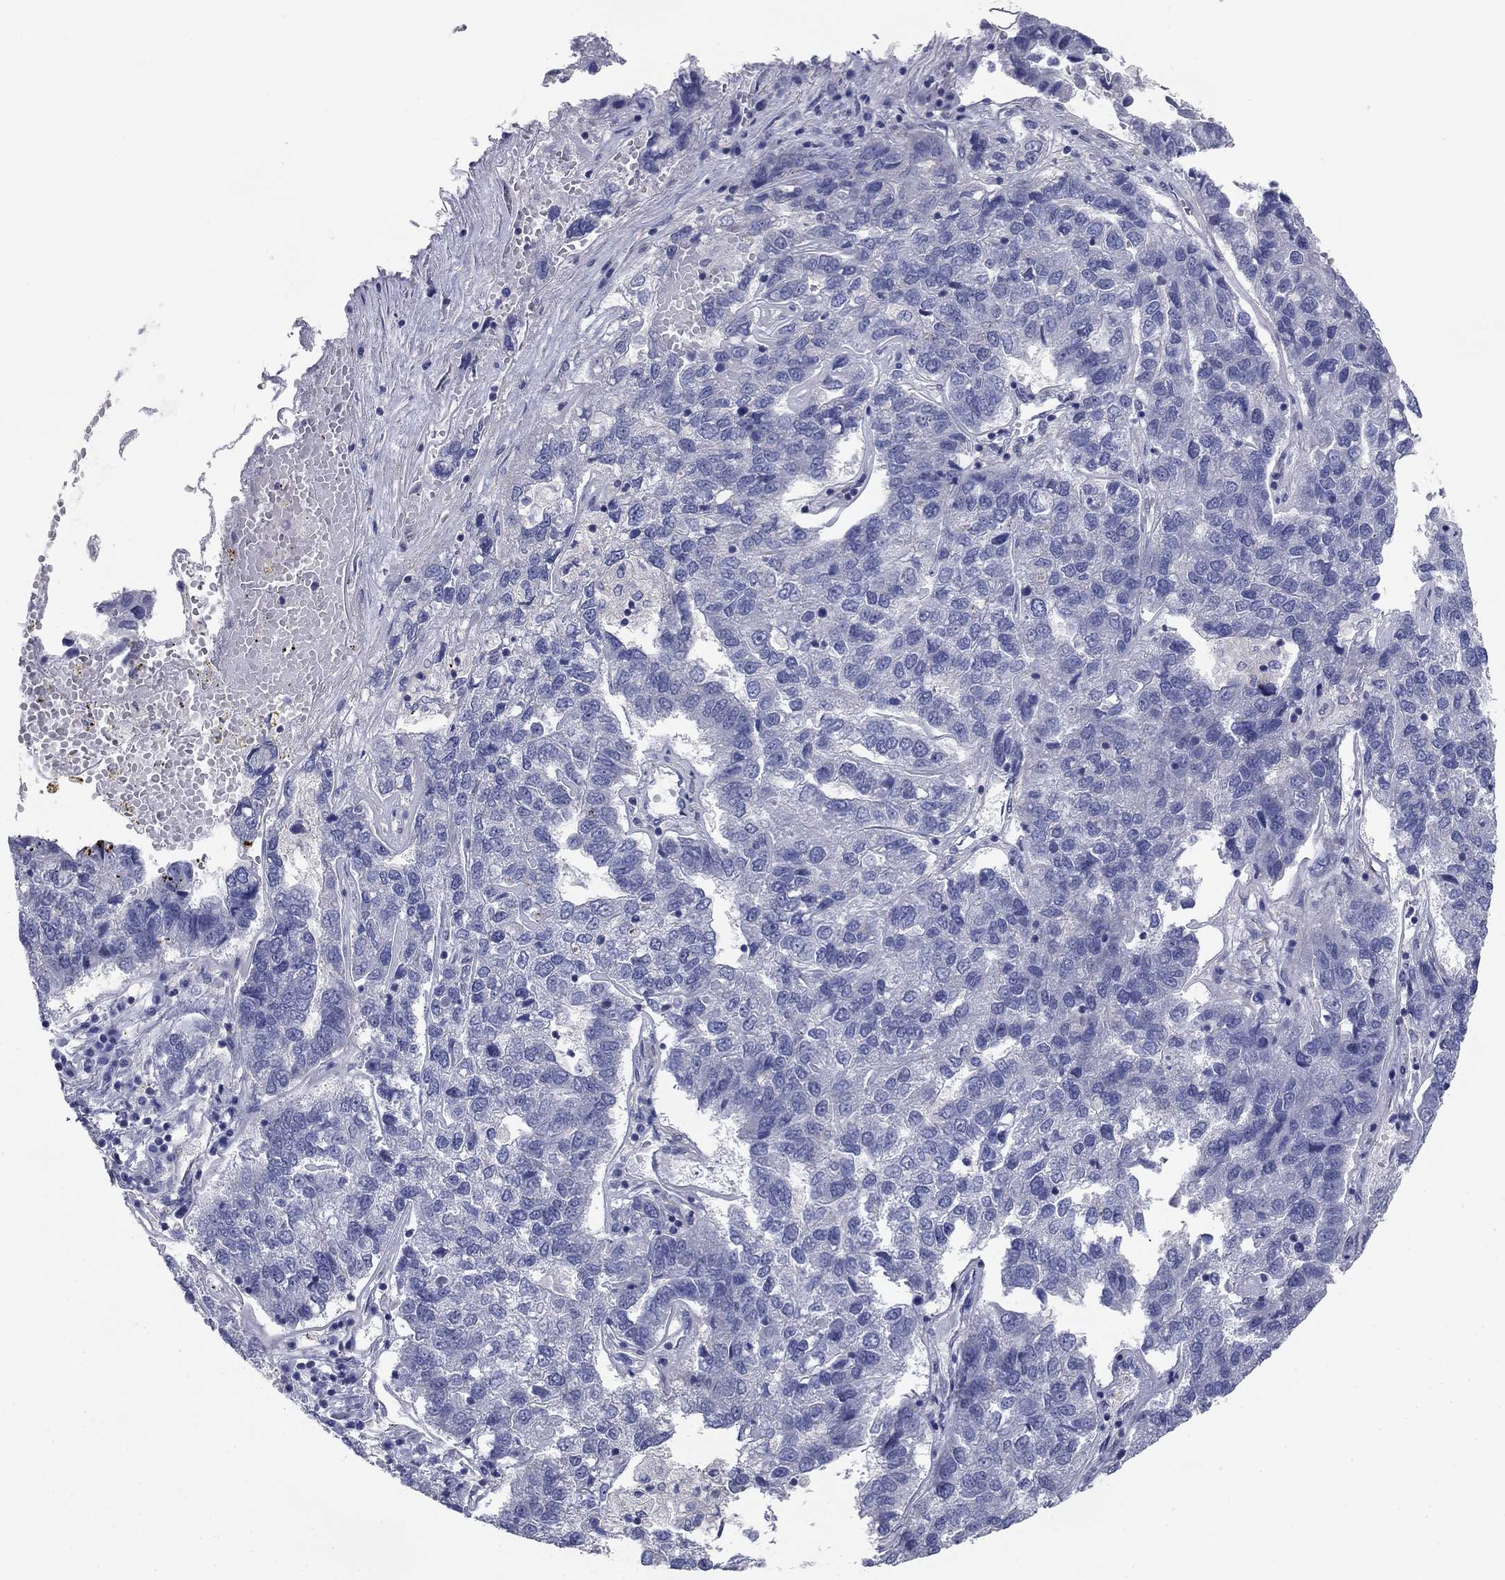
{"staining": {"intensity": "negative", "quantity": "none", "location": "none"}, "tissue": "pancreatic cancer", "cell_type": "Tumor cells", "image_type": "cancer", "snomed": [{"axis": "morphology", "description": "Adenocarcinoma, NOS"}, {"axis": "topography", "description": "Pancreas"}], "caption": "Adenocarcinoma (pancreatic) was stained to show a protein in brown. There is no significant positivity in tumor cells.", "gene": "GRK7", "patient": {"sex": "female", "age": 61}}